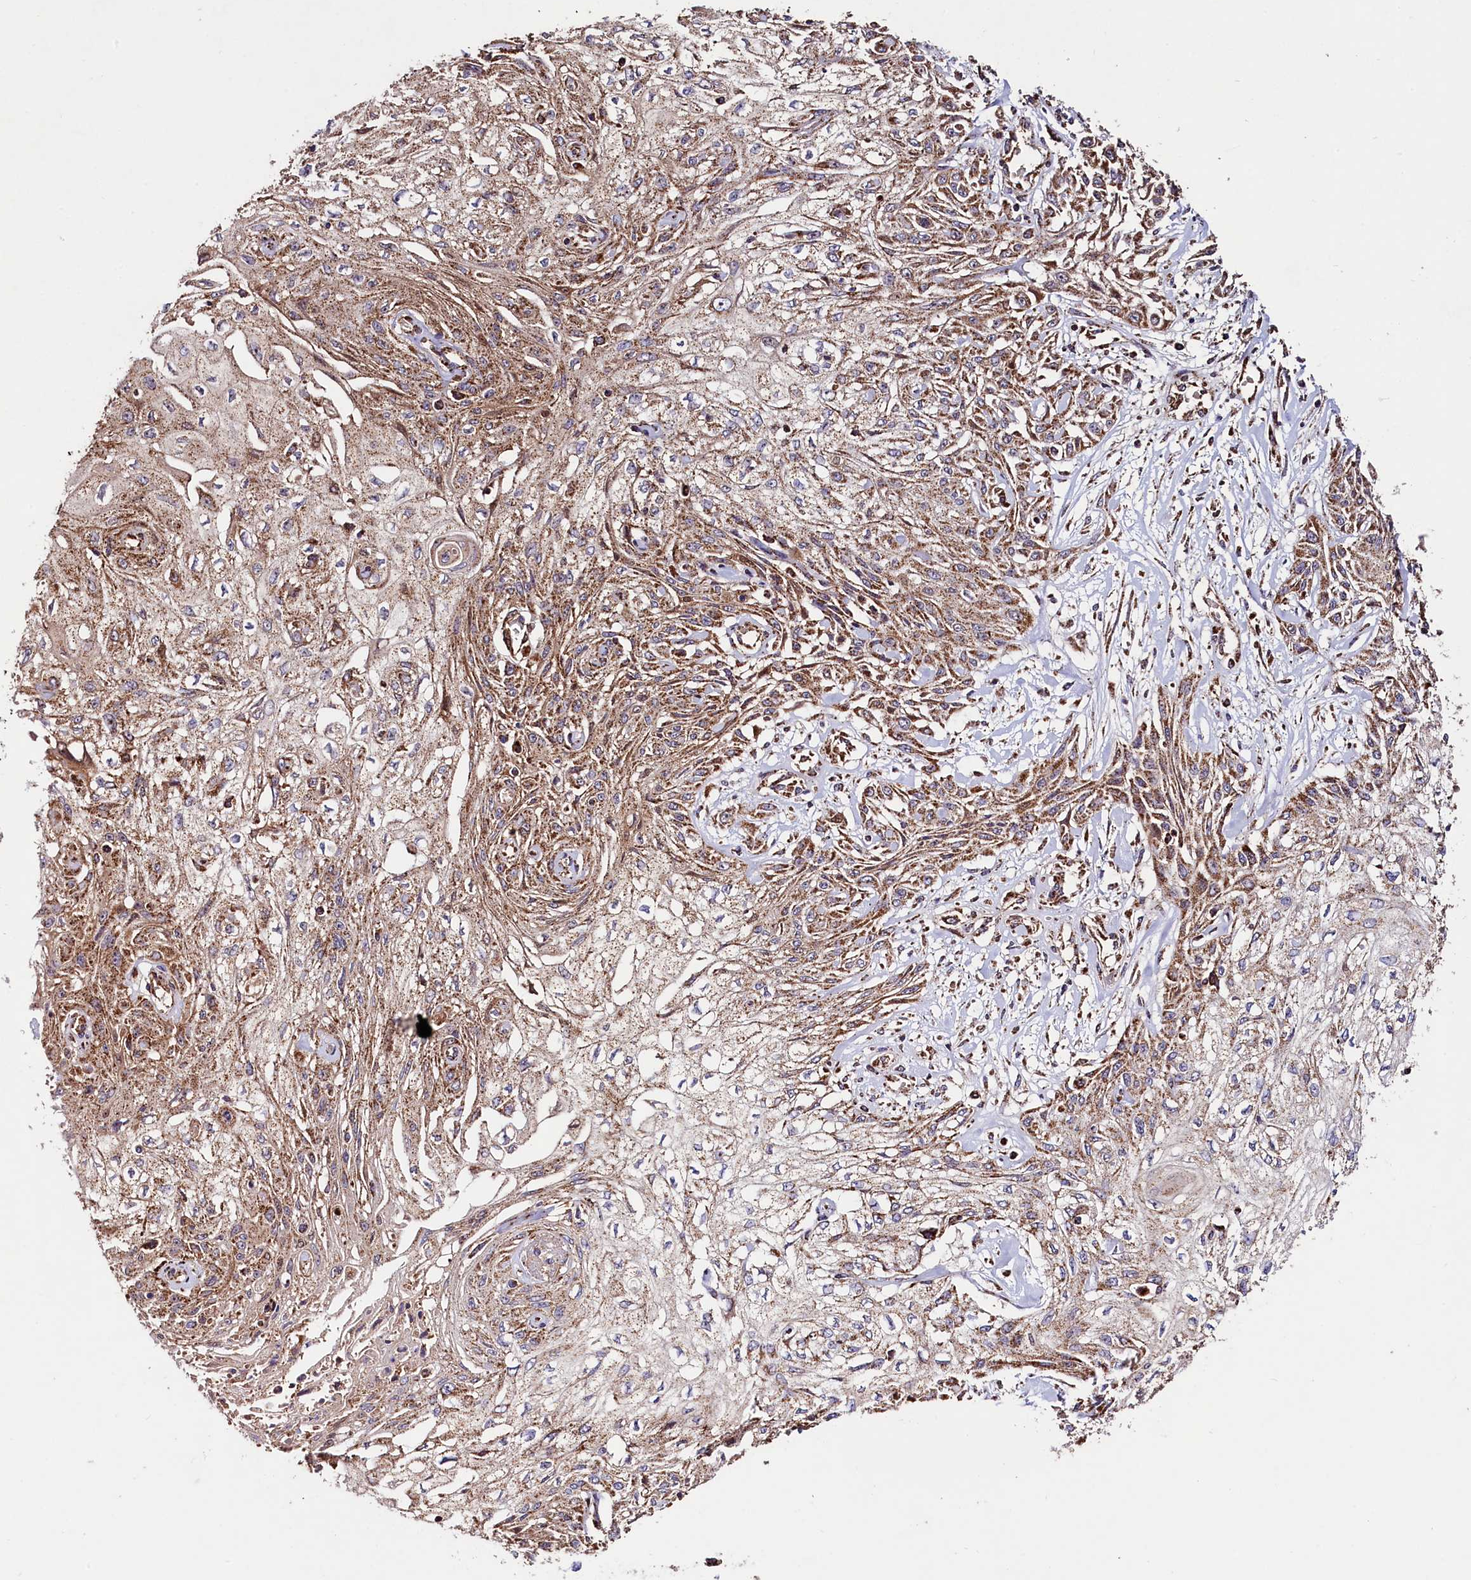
{"staining": {"intensity": "strong", "quantity": ">75%", "location": "cytoplasmic/membranous"}, "tissue": "skin cancer", "cell_type": "Tumor cells", "image_type": "cancer", "snomed": [{"axis": "morphology", "description": "Squamous cell carcinoma, NOS"}, {"axis": "morphology", "description": "Squamous cell carcinoma, metastatic, NOS"}, {"axis": "topography", "description": "Skin"}, {"axis": "topography", "description": "Lymph node"}], "caption": "Immunohistochemical staining of skin metastatic squamous cell carcinoma displays high levels of strong cytoplasmic/membranous protein staining in approximately >75% of tumor cells.", "gene": "CLYBL", "patient": {"sex": "male", "age": 75}}